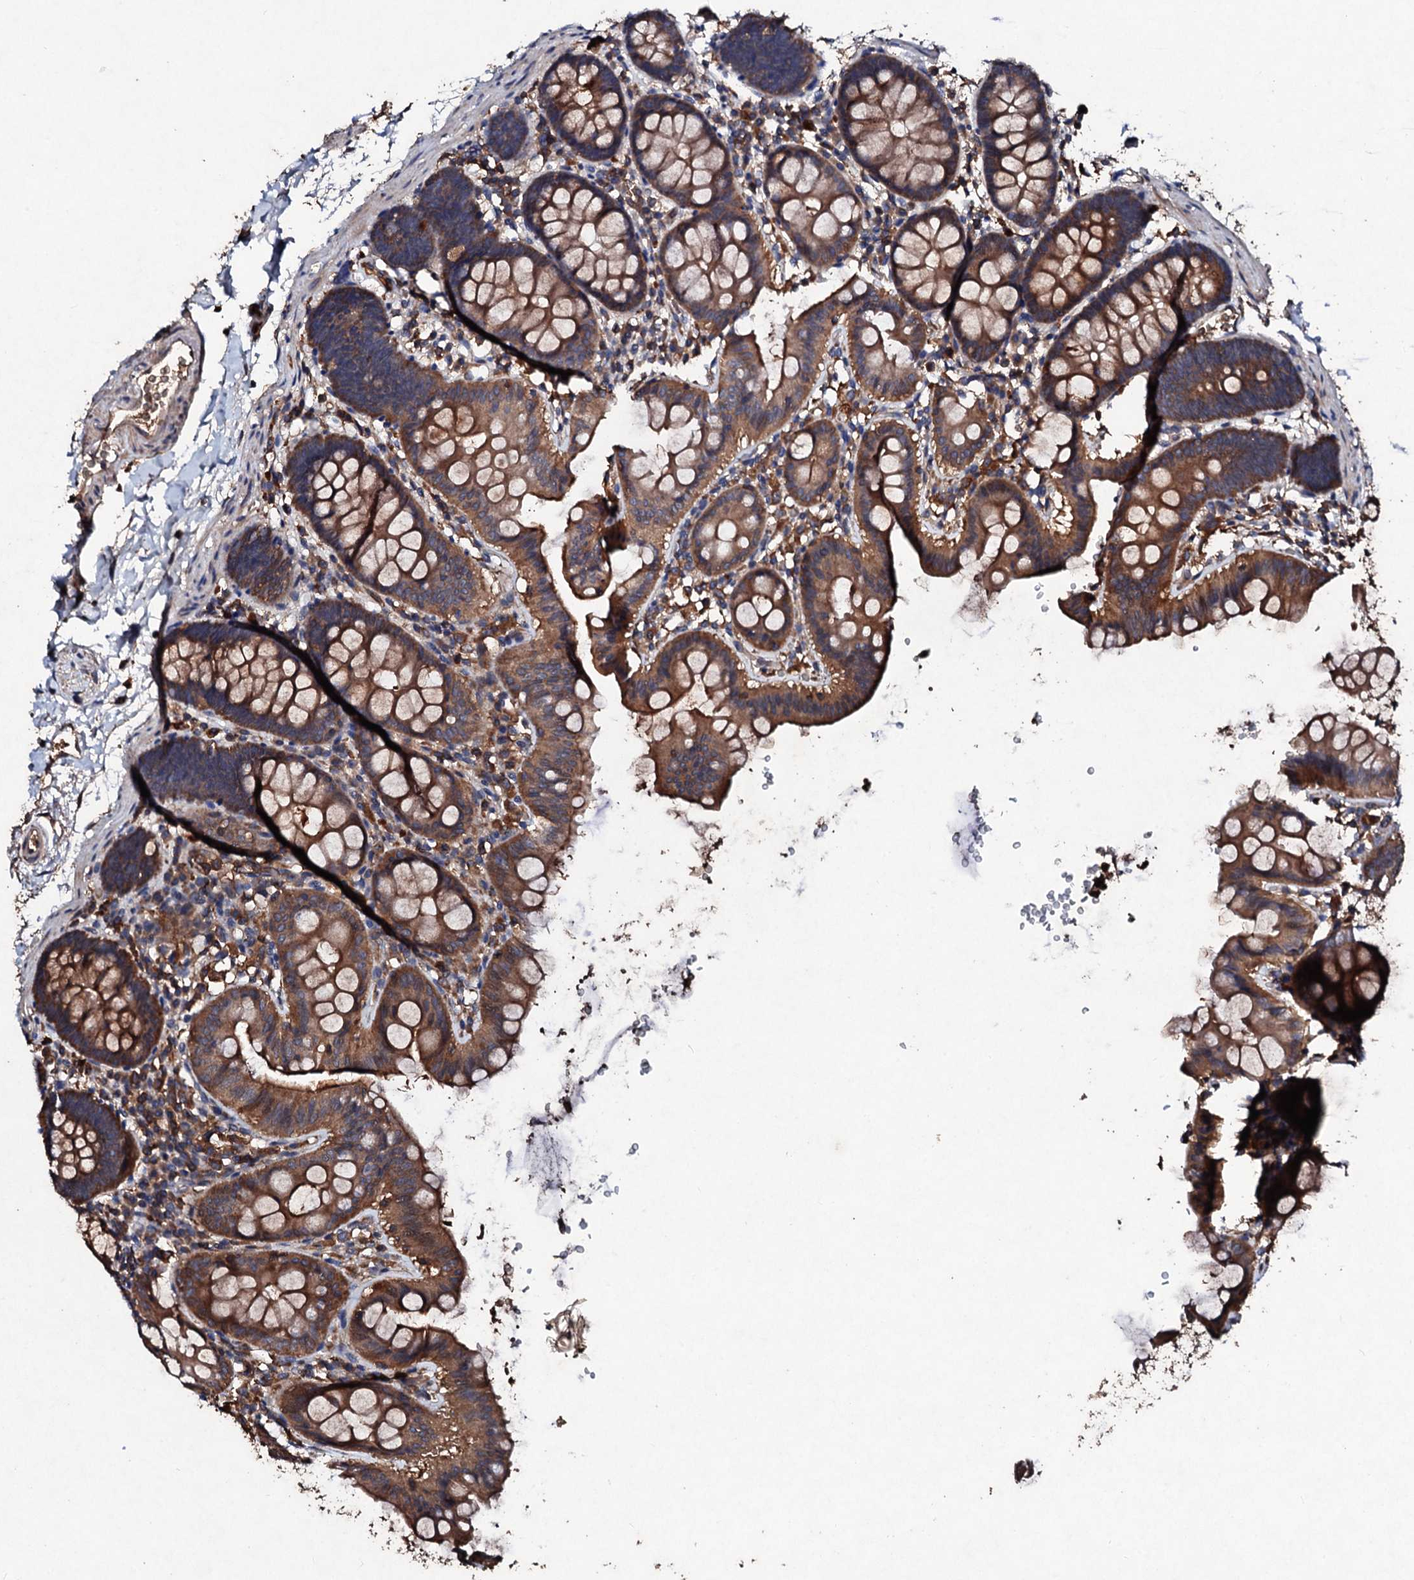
{"staining": {"intensity": "moderate", "quantity": ">75%", "location": "cytoplasmic/membranous"}, "tissue": "colon", "cell_type": "Endothelial cells", "image_type": "normal", "snomed": [{"axis": "morphology", "description": "Normal tissue, NOS"}, {"axis": "topography", "description": "Colon"}], "caption": "Colon stained for a protein exhibits moderate cytoplasmic/membranous positivity in endothelial cells. The staining was performed using DAB (3,3'-diaminobenzidine) to visualize the protein expression in brown, while the nuclei were stained in blue with hematoxylin (Magnification: 20x).", "gene": "KERA", "patient": {"sex": "male", "age": 75}}